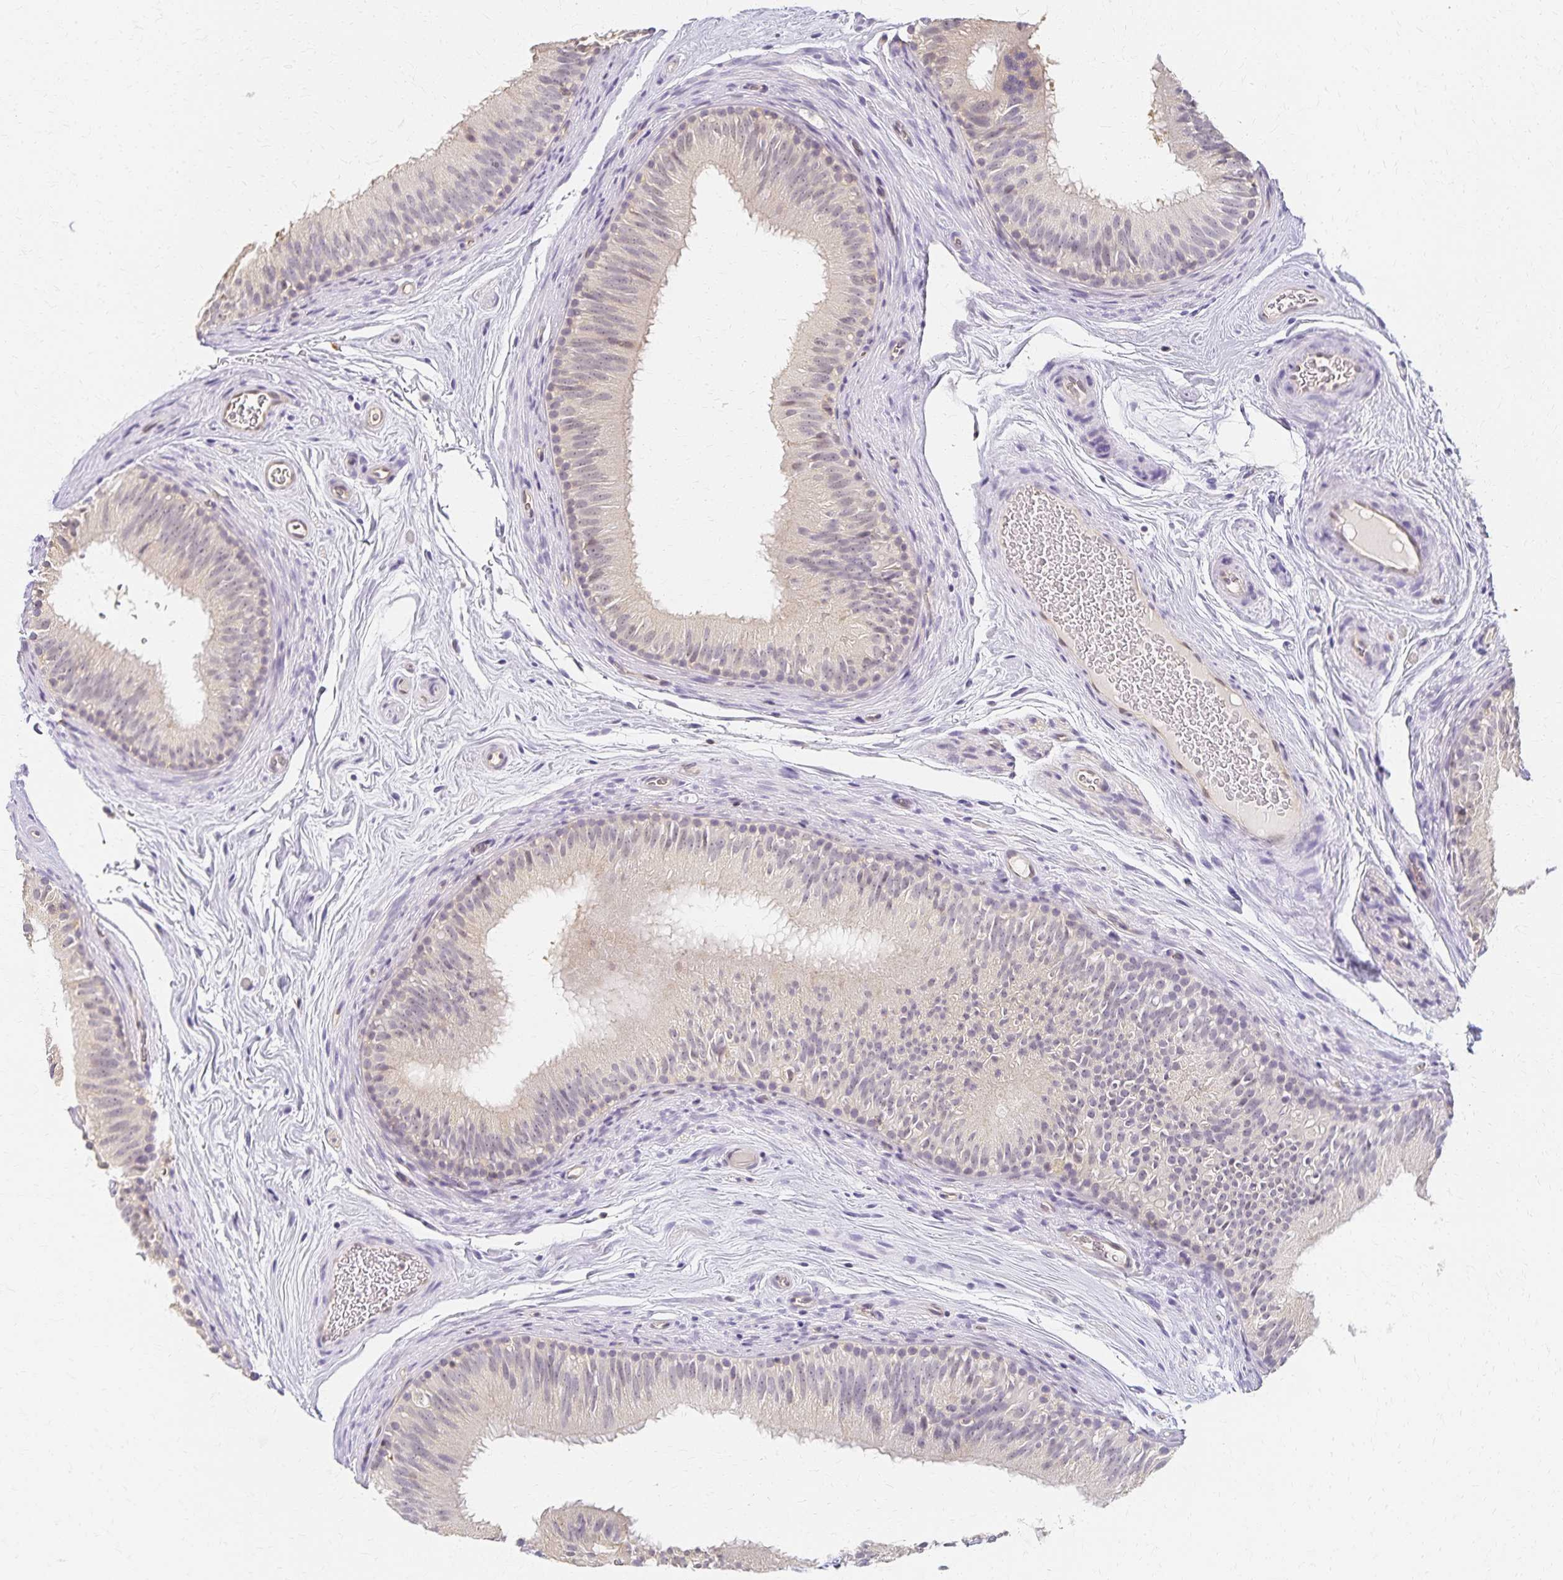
{"staining": {"intensity": "weak", "quantity": "<25%", "location": "nuclear"}, "tissue": "epididymis", "cell_type": "Glandular cells", "image_type": "normal", "snomed": [{"axis": "morphology", "description": "Normal tissue, NOS"}, {"axis": "topography", "description": "Epididymis"}], "caption": "Benign epididymis was stained to show a protein in brown. There is no significant expression in glandular cells. (Stains: DAB (3,3'-diaminobenzidine) immunohistochemistry with hematoxylin counter stain, Microscopy: brightfield microscopy at high magnification).", "gene": "AZGP1", "patient": {"sex": "male", "age": 44}}